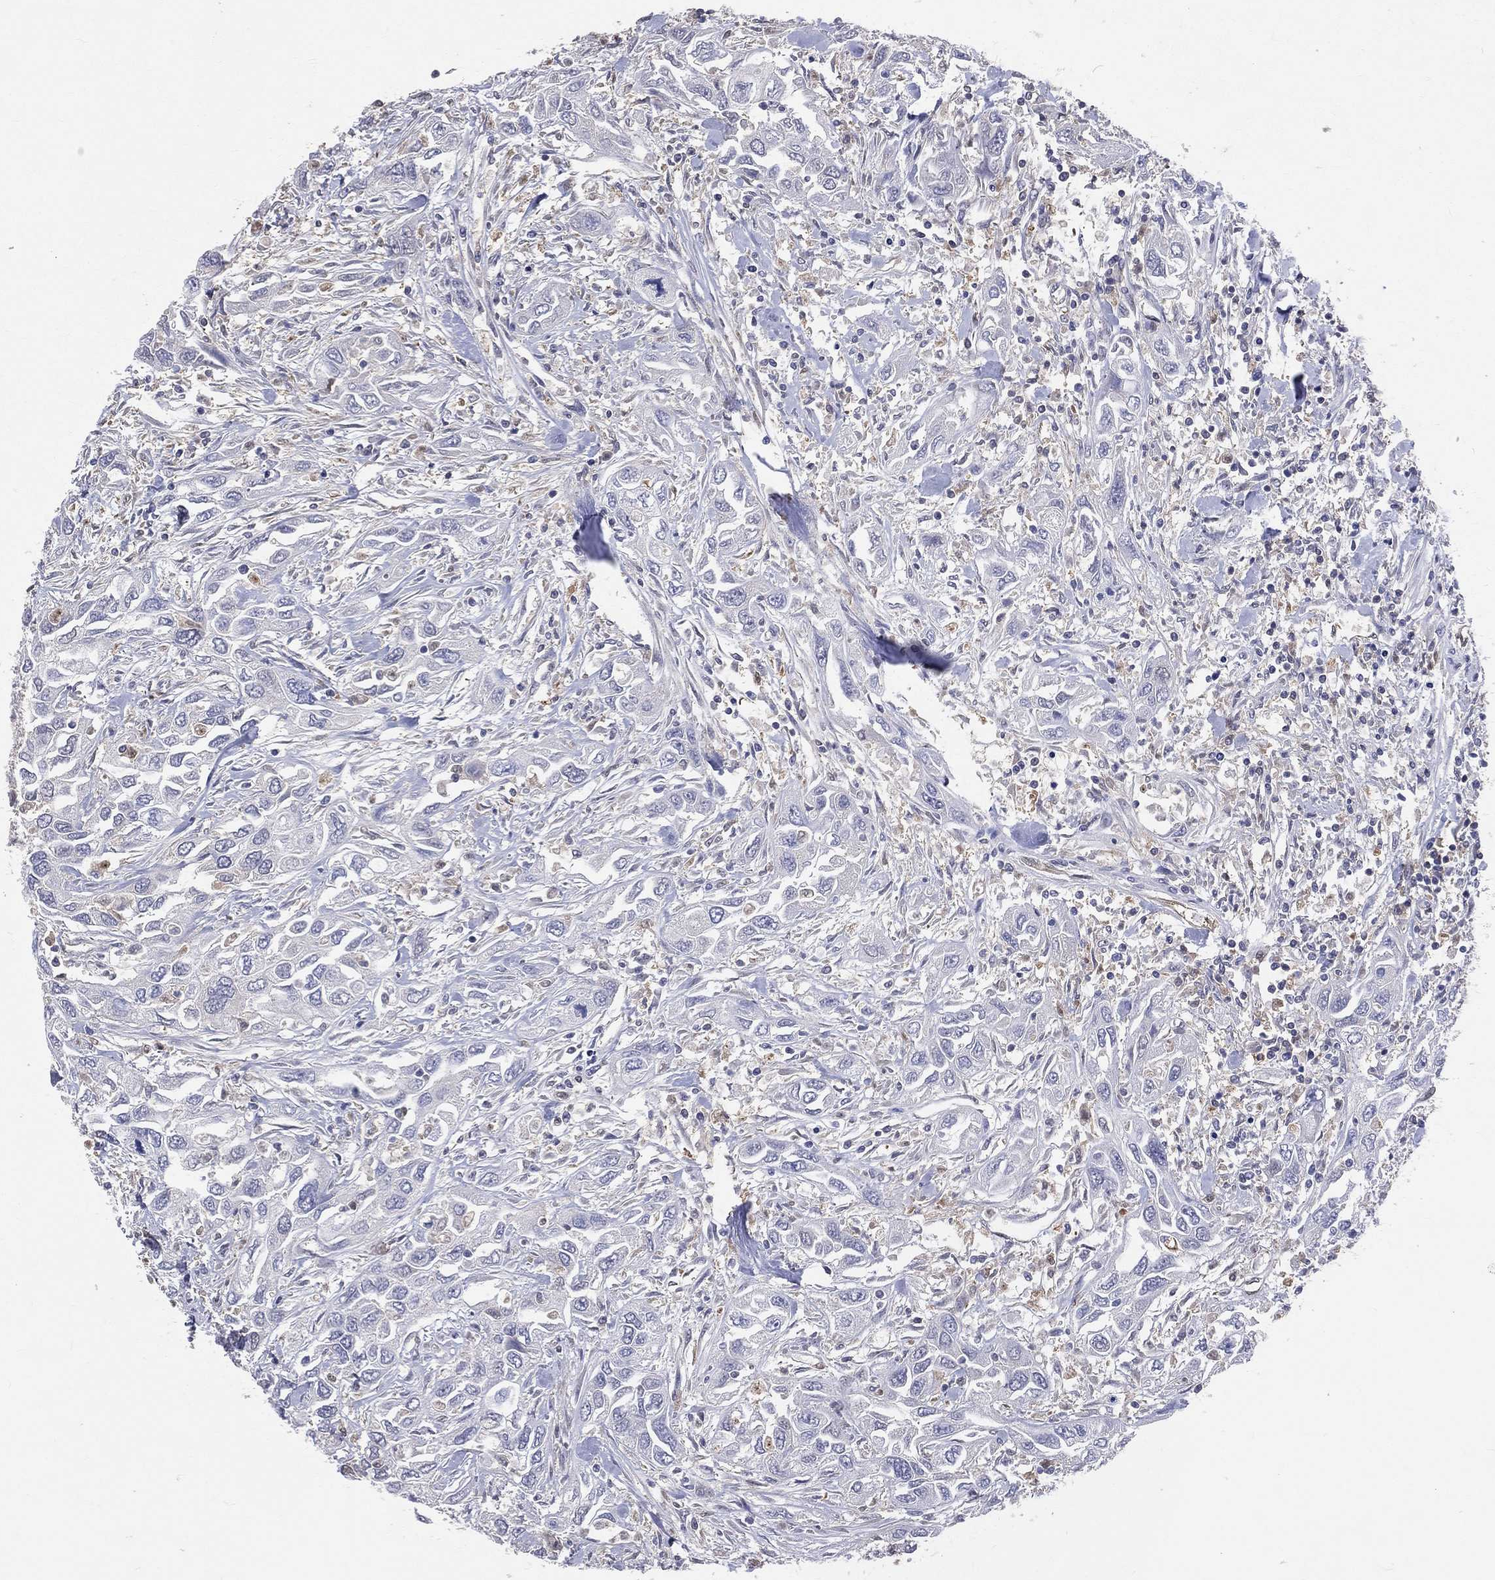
{"staining": {"intensity": "negative", "quantity": "none", "location": "none"}, "tissue": "urothelial cancer", "cell_type": "Tumor cells", "image_type": "cancer", "snomed": [{"axis": "morphology", "description": "Urothelial carcinoma, High grade"}, {"axis": "topography", "description": "Urinary bladder"}], "caption": "DAB (3,3'-diaminobenzidine) immunohistochemical staining of urothelial carcinoma (high-grade) shows no significant positivity in tumor cells.", "gene": "GMPR2", "patient": {"sex": "male", "age": 76}}